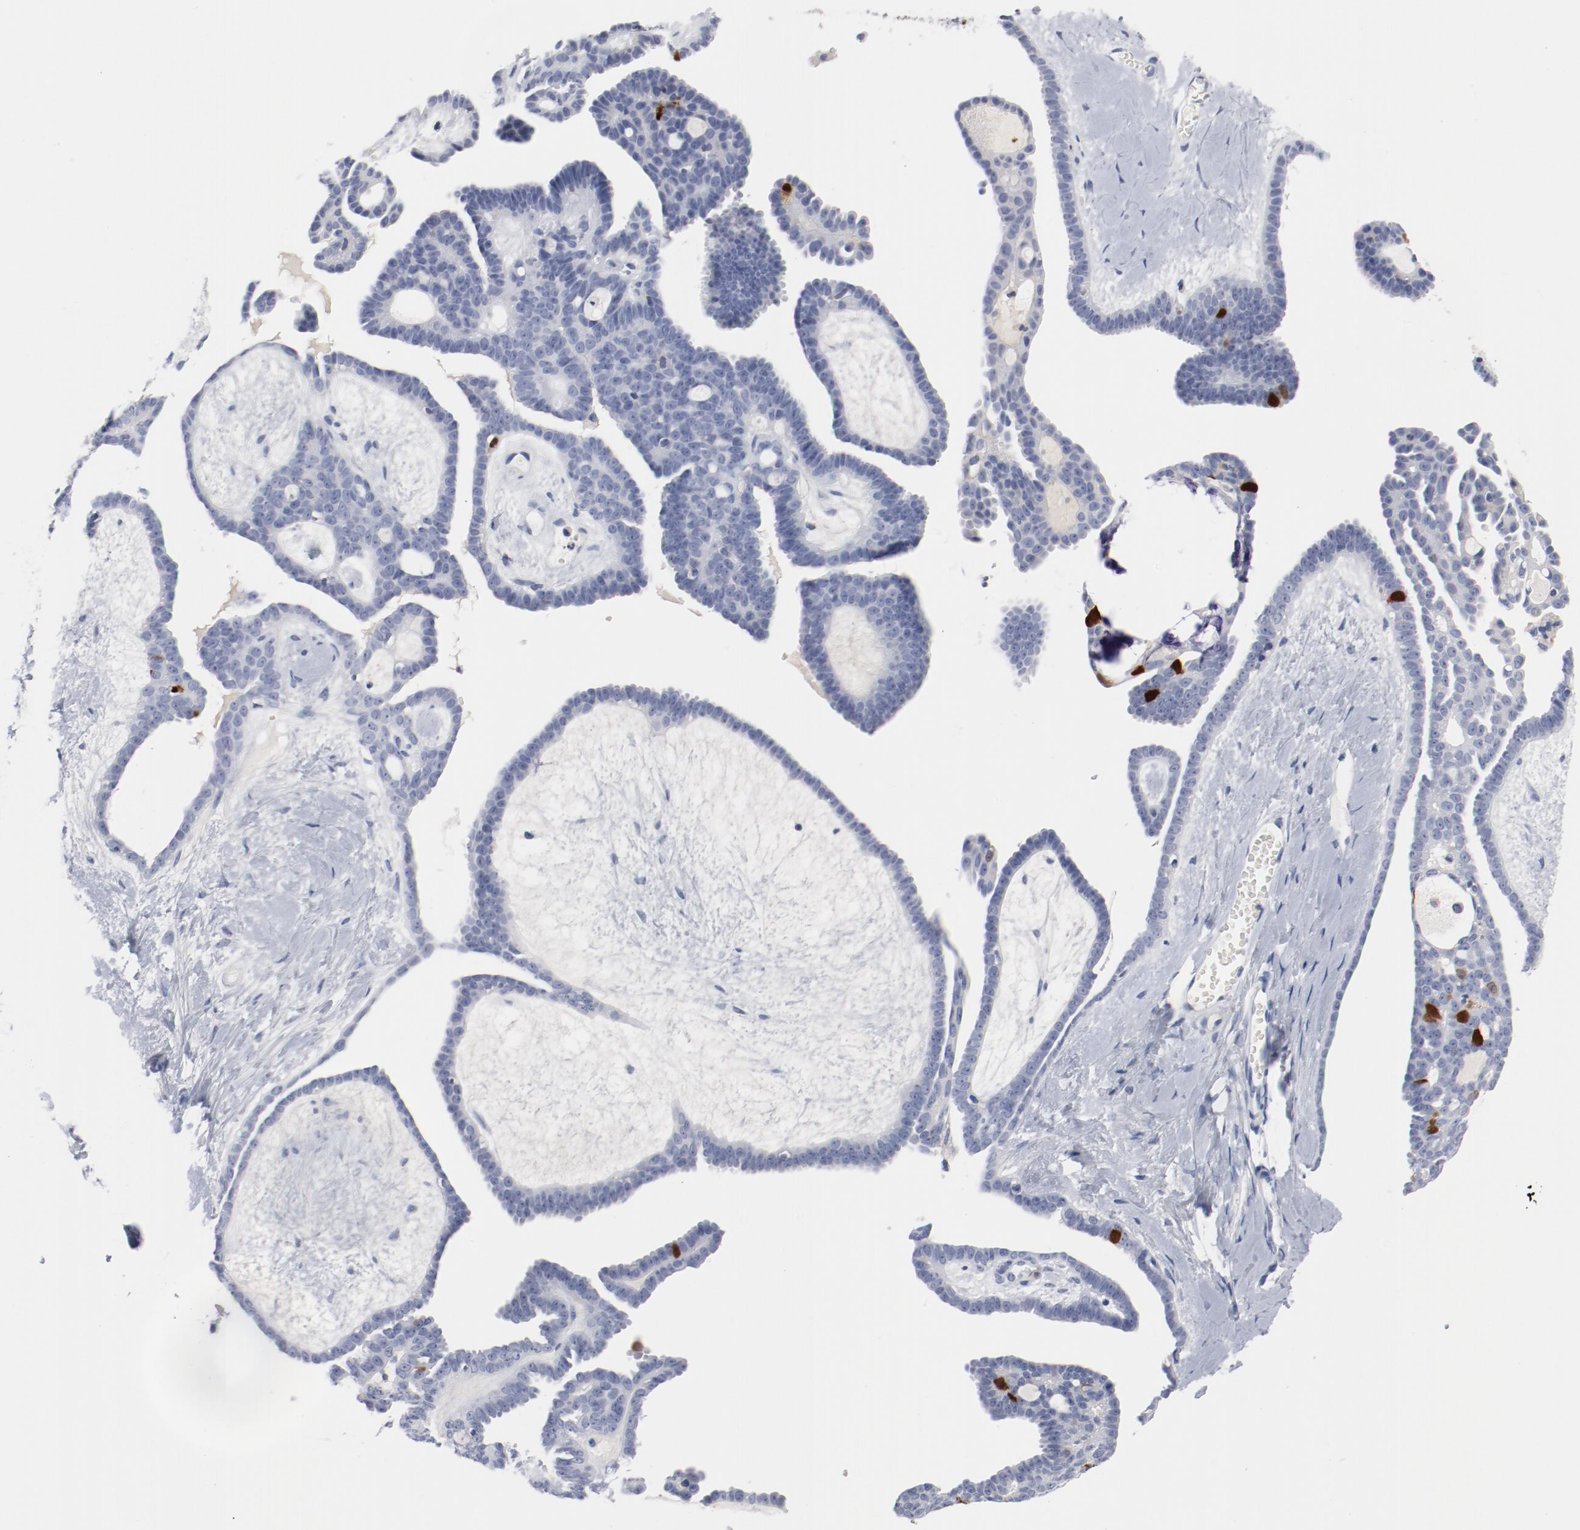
{"staining": {"intensity": "moderate", "quantity": "<25%", "location": "nuclear"}, "tissue": "ovarian cancer", "cell_type": "Tumor cells", "image_type": "cancer", "snomed": [{"axis": "morphology", "description": "Cystadenocarcinoma, serous, NOS"}, {"axis": "topography", "description": "Ovary"}], "caption": "Ovarian serous cystadenocarcinoma tissue exhibits moderate nuclear positivity in about <25% of tumor cells, visualized by immunohistochemistry.", "gene": "CDC20", "patient": {"sex": "female", "age": 71}}